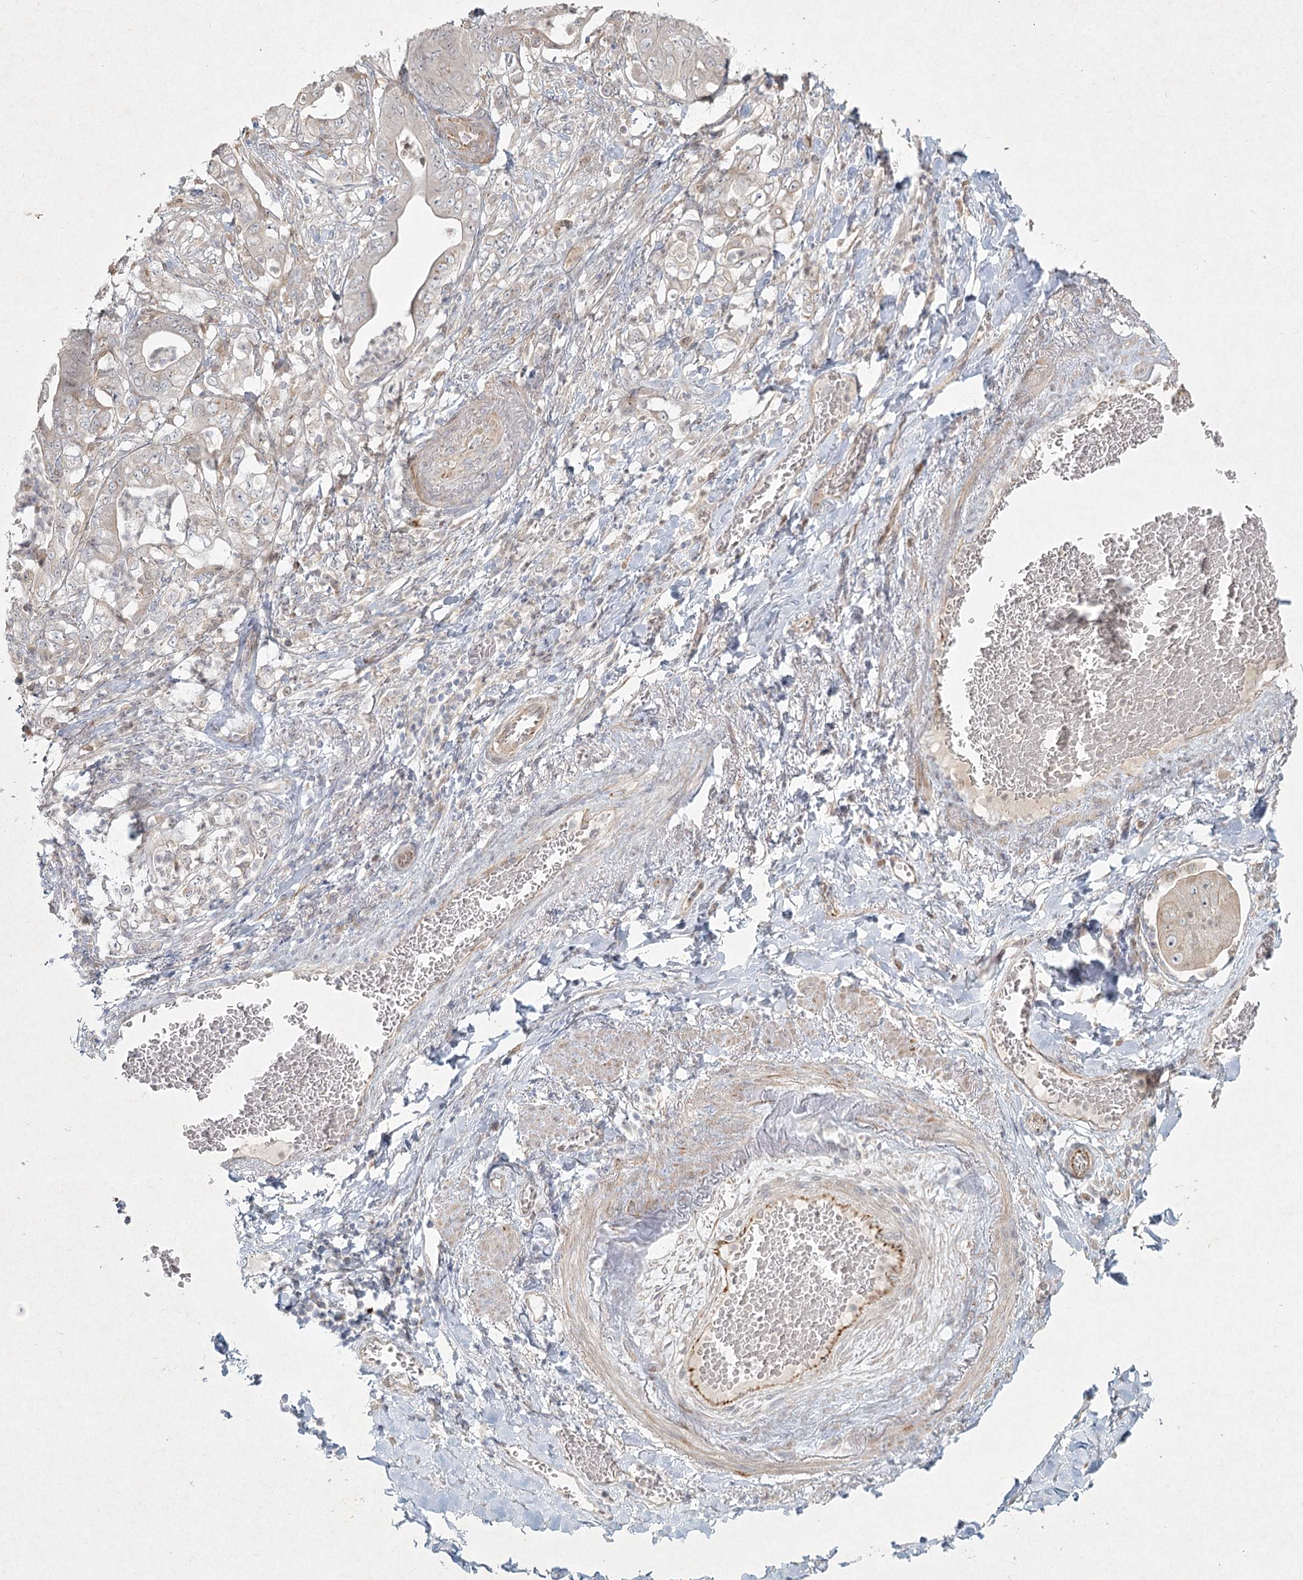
{"staining": {"intensity": "negative", "quantity": "none", "location": "none"}, "tissue": "stomach cancer", "cell_type": "Tumor cells", "image_type": "cancer", "snomed": [{"axis": "morphology", "description": "Adenocarcinoma, NOS"}, {"axis": "topography", "description": "Stomach"}], "caption": "Photomicrograph shows no significant protein positivity in tumor cells of stomach cancer. Nuclei are stained in blue.", "gene": "LRP2BP", "patient": {"sex": "female", "age": 73}}